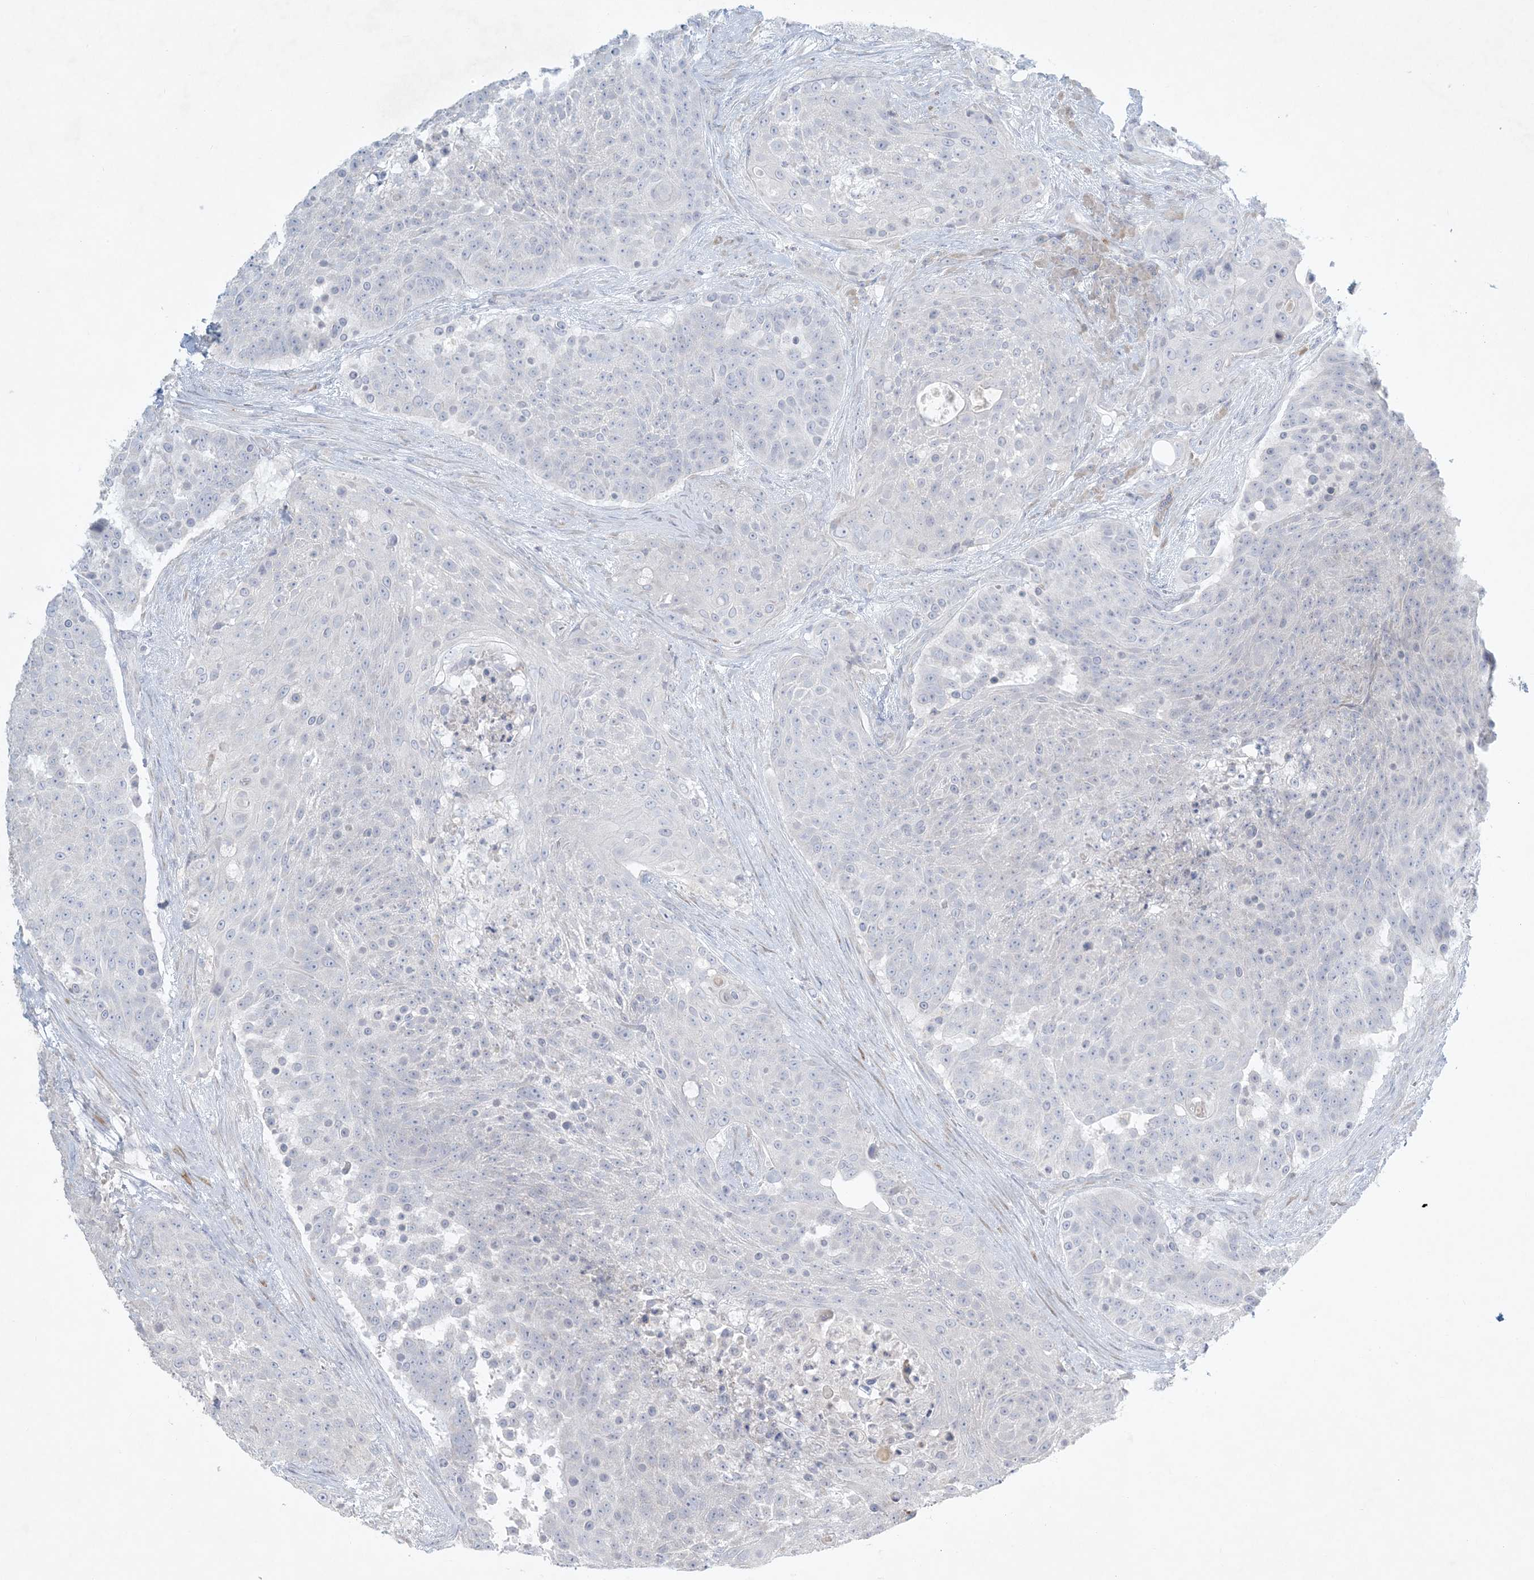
{"staining": {"intensity": "negative", "quantity": "none", "location": "none"}, "tissue": "urothelial cancer", "cell_type": "Tumor cells", "image_type": "cancer", "snomed": [{"axis": "morphology", "description": "Urothelial carcinoma, High grade"}, {"axis": "topography", "description": "Urinary bladder"}], "caption": "The histopathology image reveals no significant expression in tumor cells of high-grade urothelial carcinoma. (DAB IHC, high magnification).", "gene": "ZNF385D", "patient": {"sex": "female", "age": 63}}